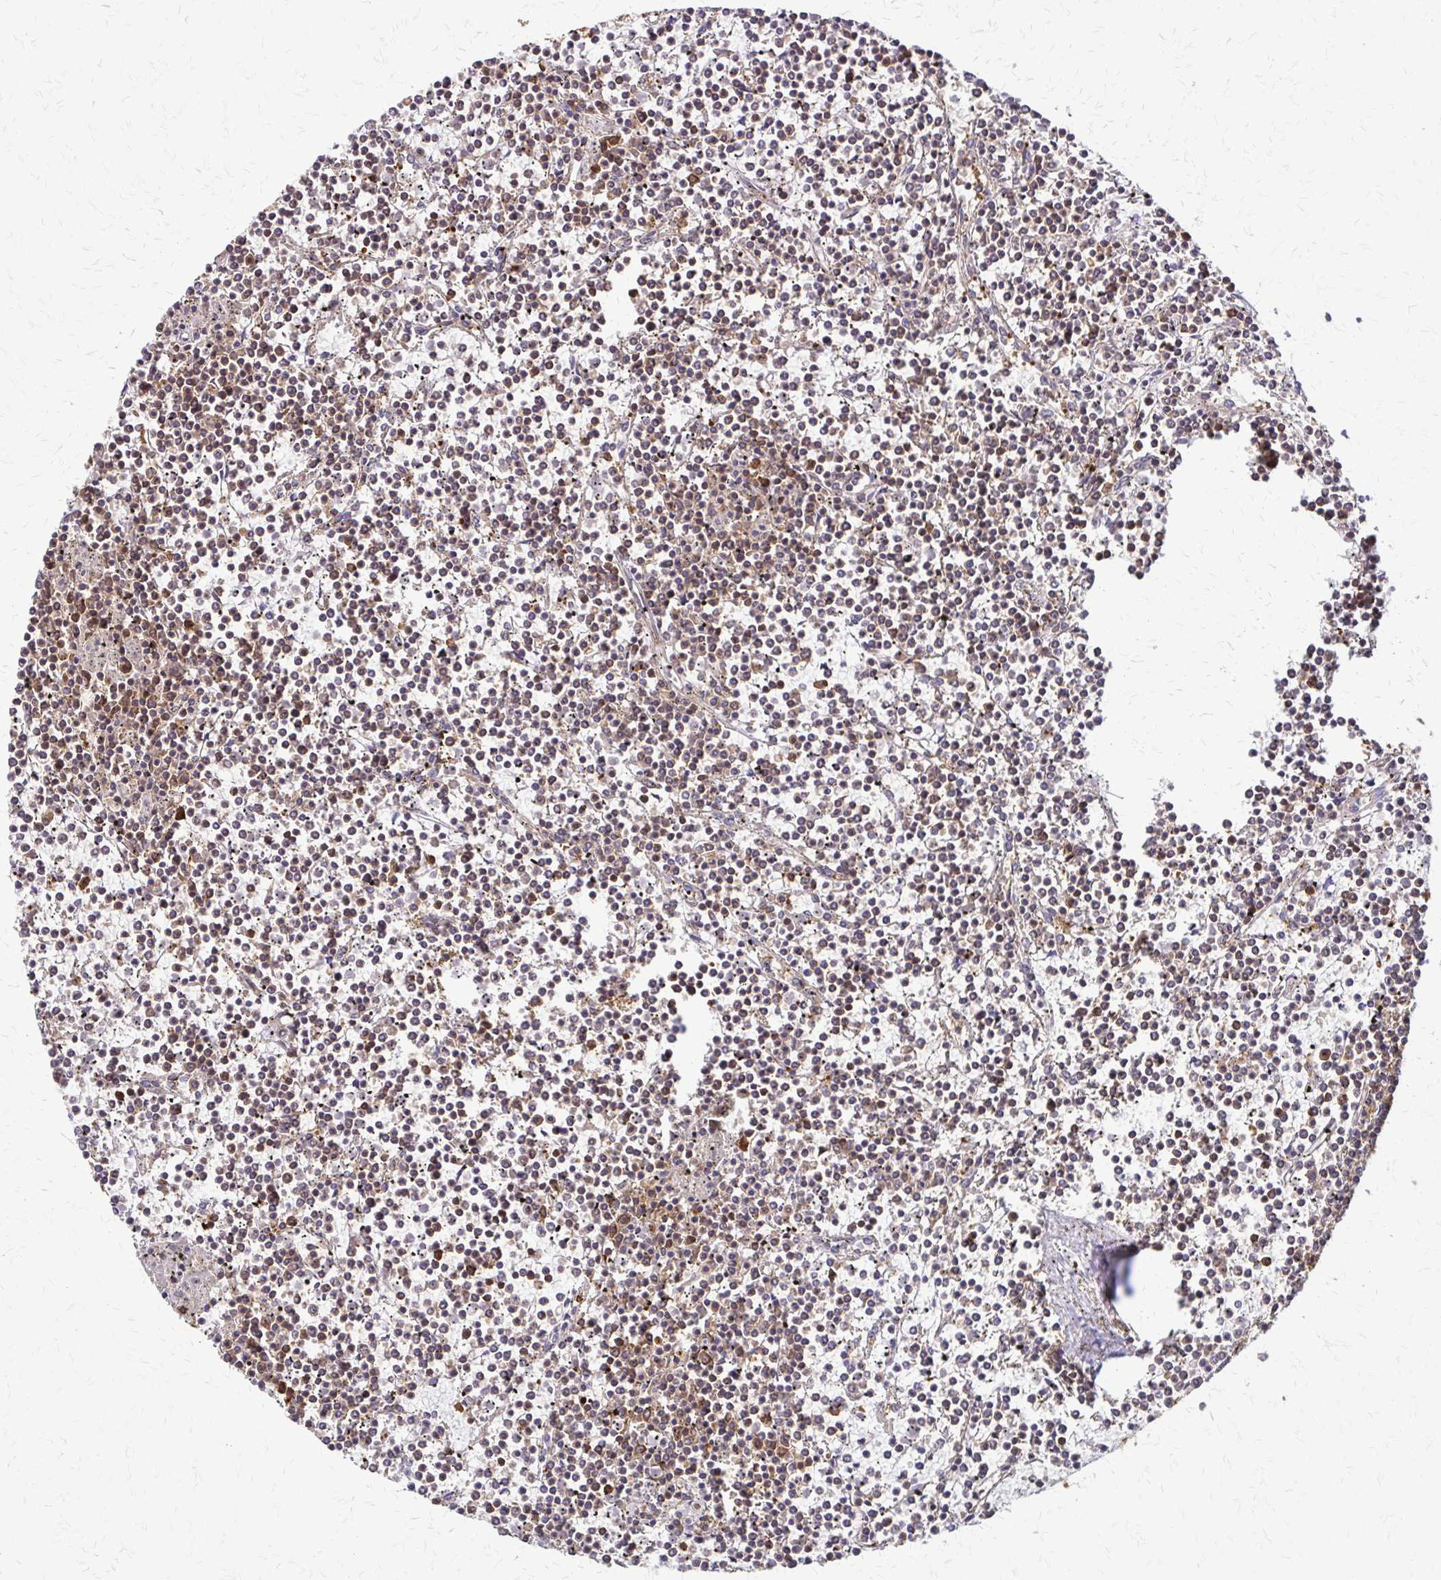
{"staining": {"intensity": "weak", "quantity": "25%-75%", "location": "cytoplasmic/membranous"}, "tissue": "lymphoma", "cell_type": "Tumor cells", "image_type": "cancer", "snomed": [{"axis": "morphology", "description": "Malignant lymphoma, non-Hodgkin's type, Low grade"}, {"axis": "topography", "description": "Spleen"}], "caption": "A low amount of weak cytoplasmic/membranous positivity is seen in approximately 25%-75% of tumor cells in malignant lymphoma, non-Hodgkin's type (low-grade) tissue.", "gene": "EEF2", "patient": {"sex": "female", "age": 19}}